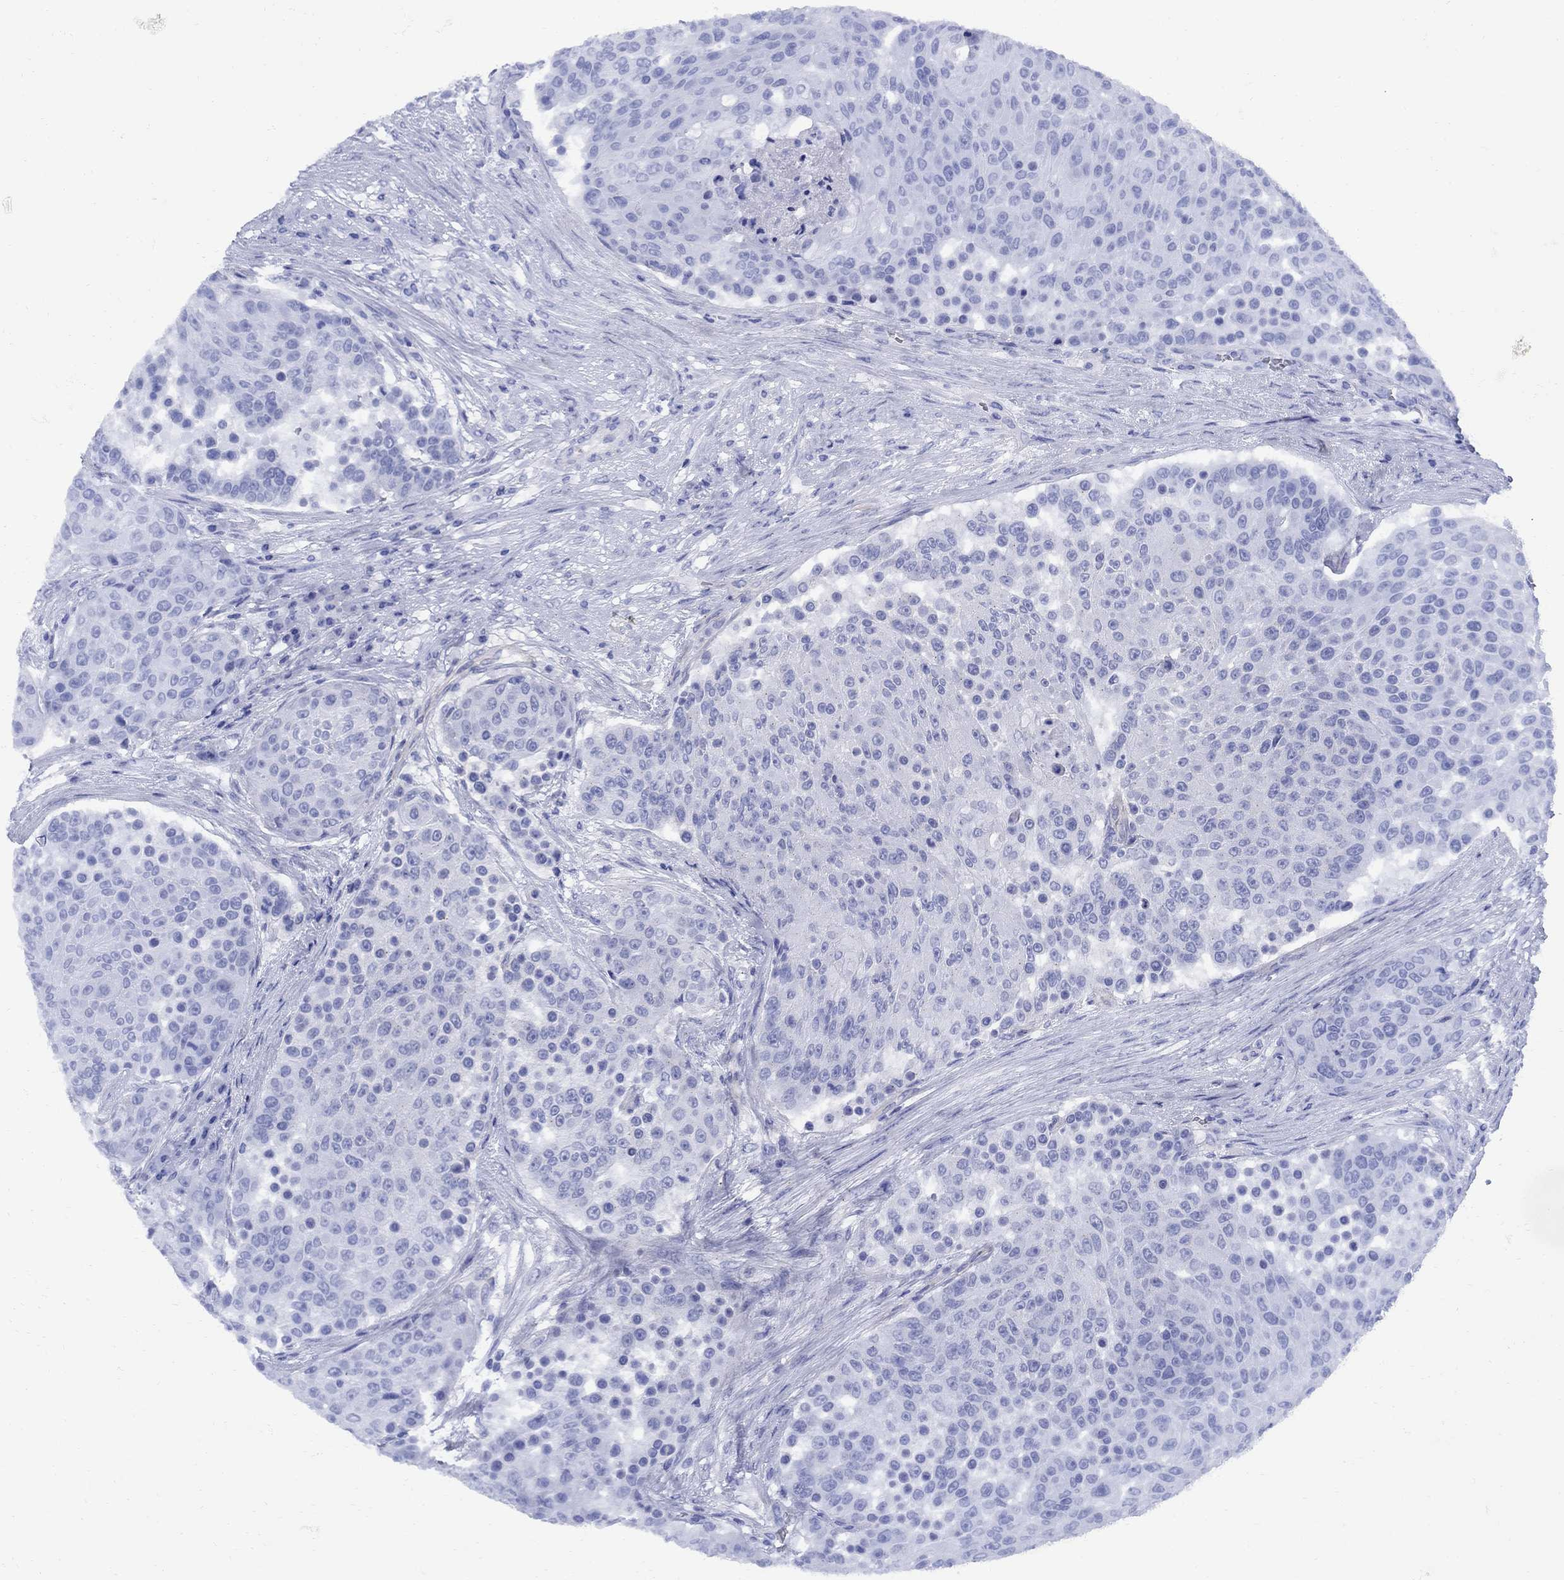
{"staining": {"intensity": "negative", "quantity": "none", "location": "none"}, "tissue": "urothelial cancer", "cell_type": "Tumor cells", "image_type": "cancer", "snomed": [{"axis": "morphology", "description": "Urothelial carcinoma, High grade"}, {"axis": "topography", "description": "Urinary bladder"}], "caption": "Immunohistochemistry photomicrograph of human high-grade urothelial carcinoma stained for a protein (brown), which displays no positivity in tumor cells. (DAB IHC visualized using brightfield microscopy, high magnification).", "gene": "SMCP", "patient": {"sex": "female", "age": 63}}